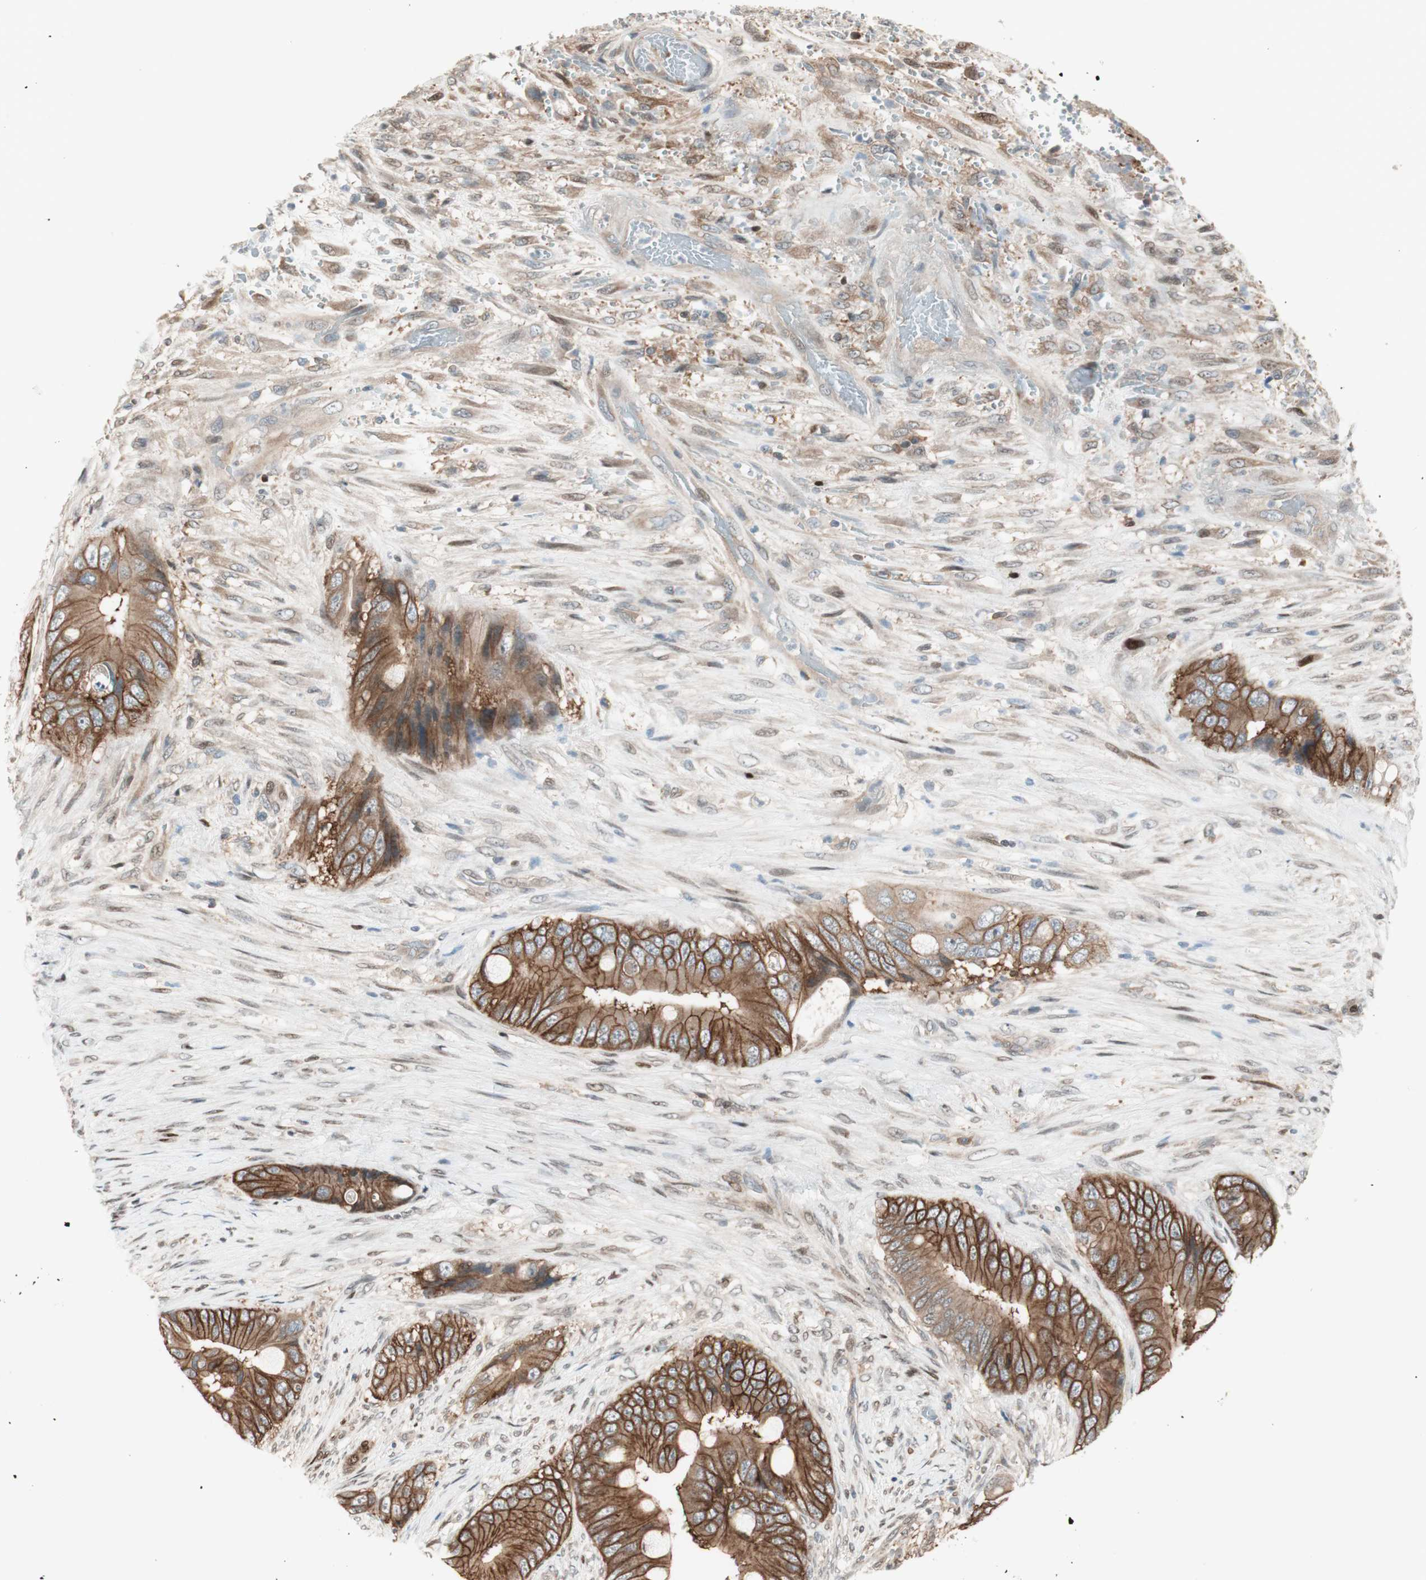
{"staining": {"intensity": "strong", "quantity": ">75%", "location": "cytoplasmic/membranous"}, "tissue": "colorectal cancer", "cell_type": "Tumor cells", "image_type": "cancer", "snomed": [{"axis": "morphology", "description": "Adenocarcinoma, NOS"}, {"axis": "topography", "description": "Rectum"}], "caption": "An image showing strong cytoplasmic/membranous positivity in about >75% of tumor cells in colorectal cancer (adenocarcinoma), as visualized by brown immunohistochemical staining.", "gene": "BIN1", "patient": {"sex": "female", "age": 77}}